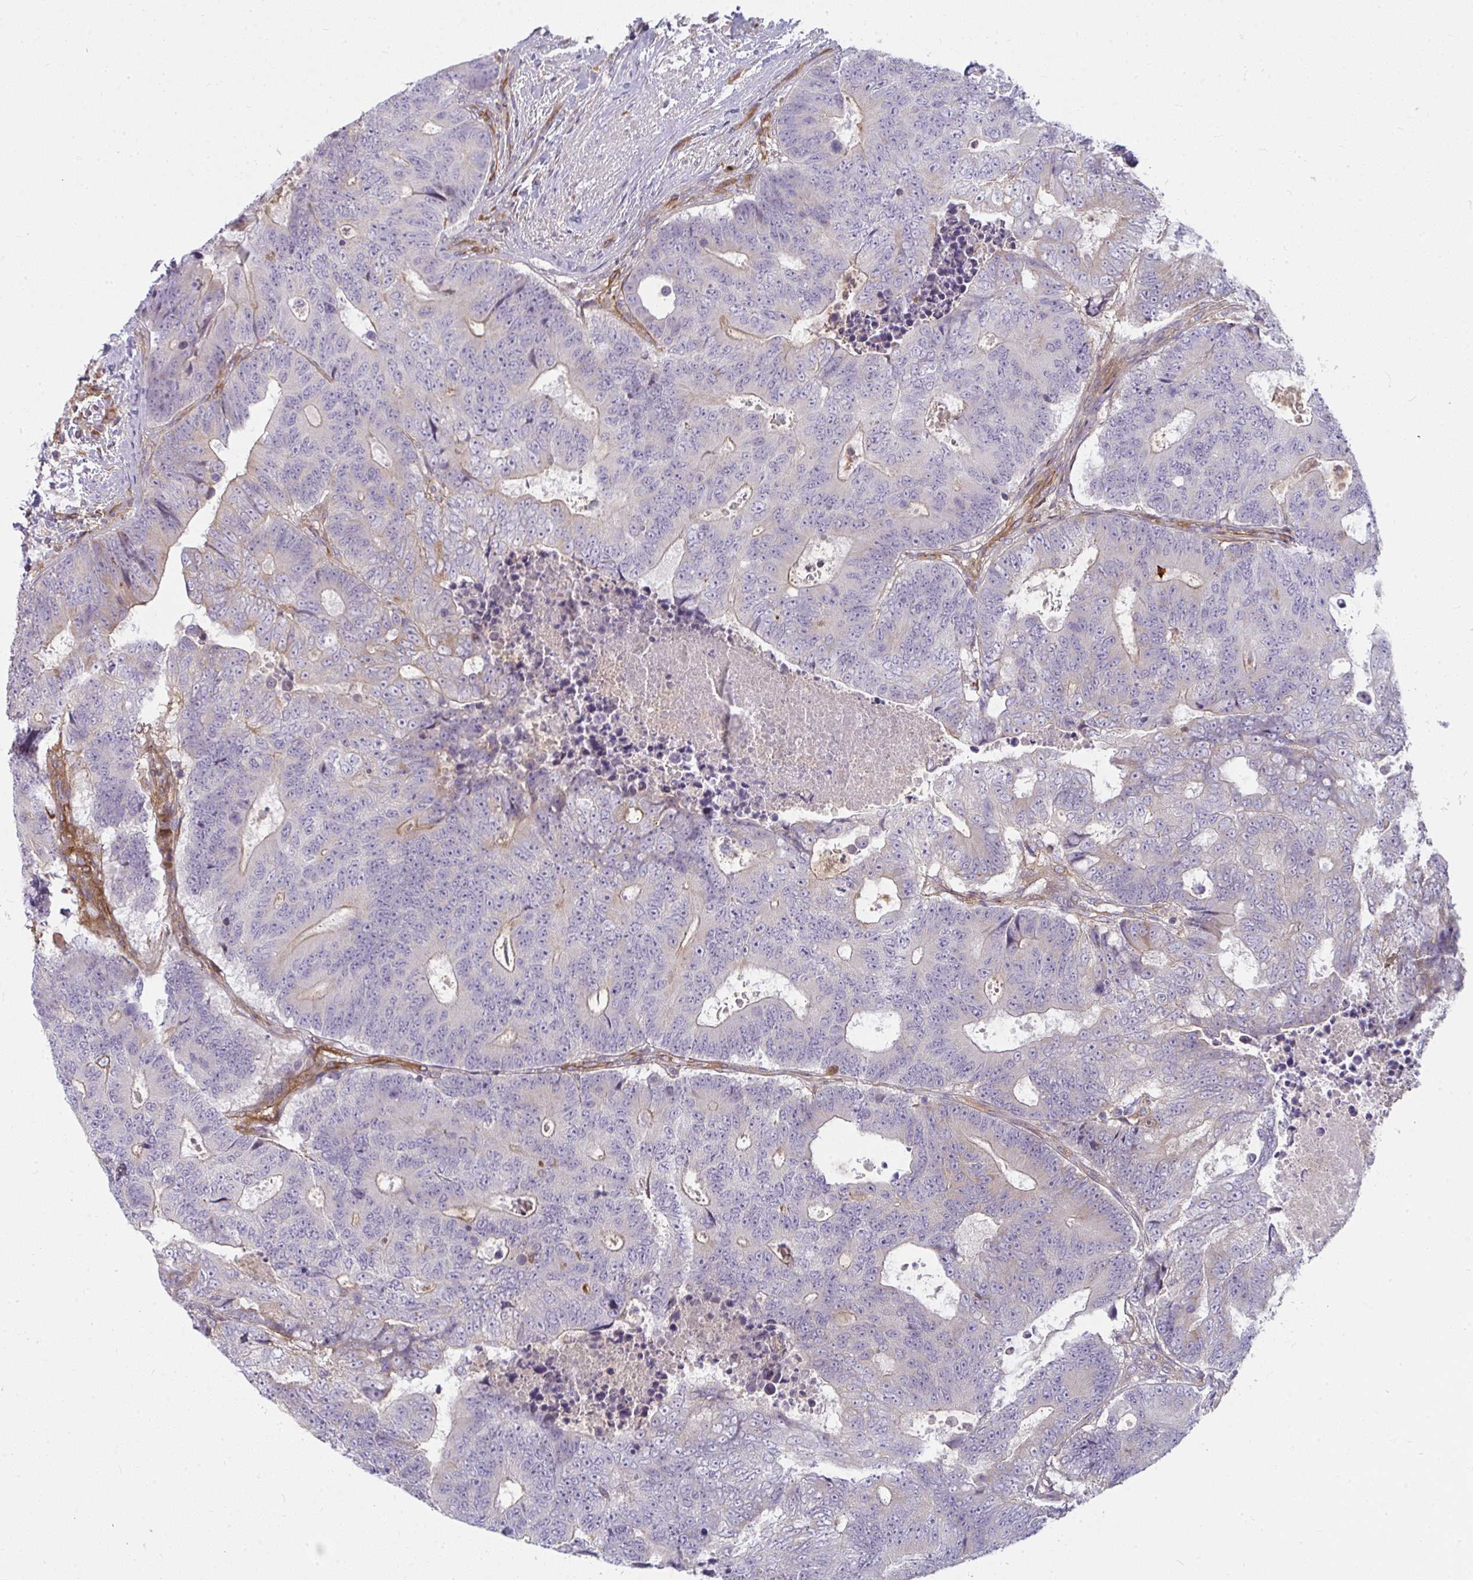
{"staining": {"intensity": "weak", "quantity": "<25%", "location": "cytoplasmic/membranous"}, "tissue": "colorectal cancer", "cell_type": "Tumor cells", "image_type": "cancer", "snomed": [{"axis": "morphology", "description": "Adenocarcinoma, NOS"}, {"axis": "topography", "description": "Colon"}], "caption": "The image displays no significant expression in tumor cells of colorectal cancer (adenocarcinoma).", "gene": "IFIT3", "patient": {"sex": "female", "age": 48}}